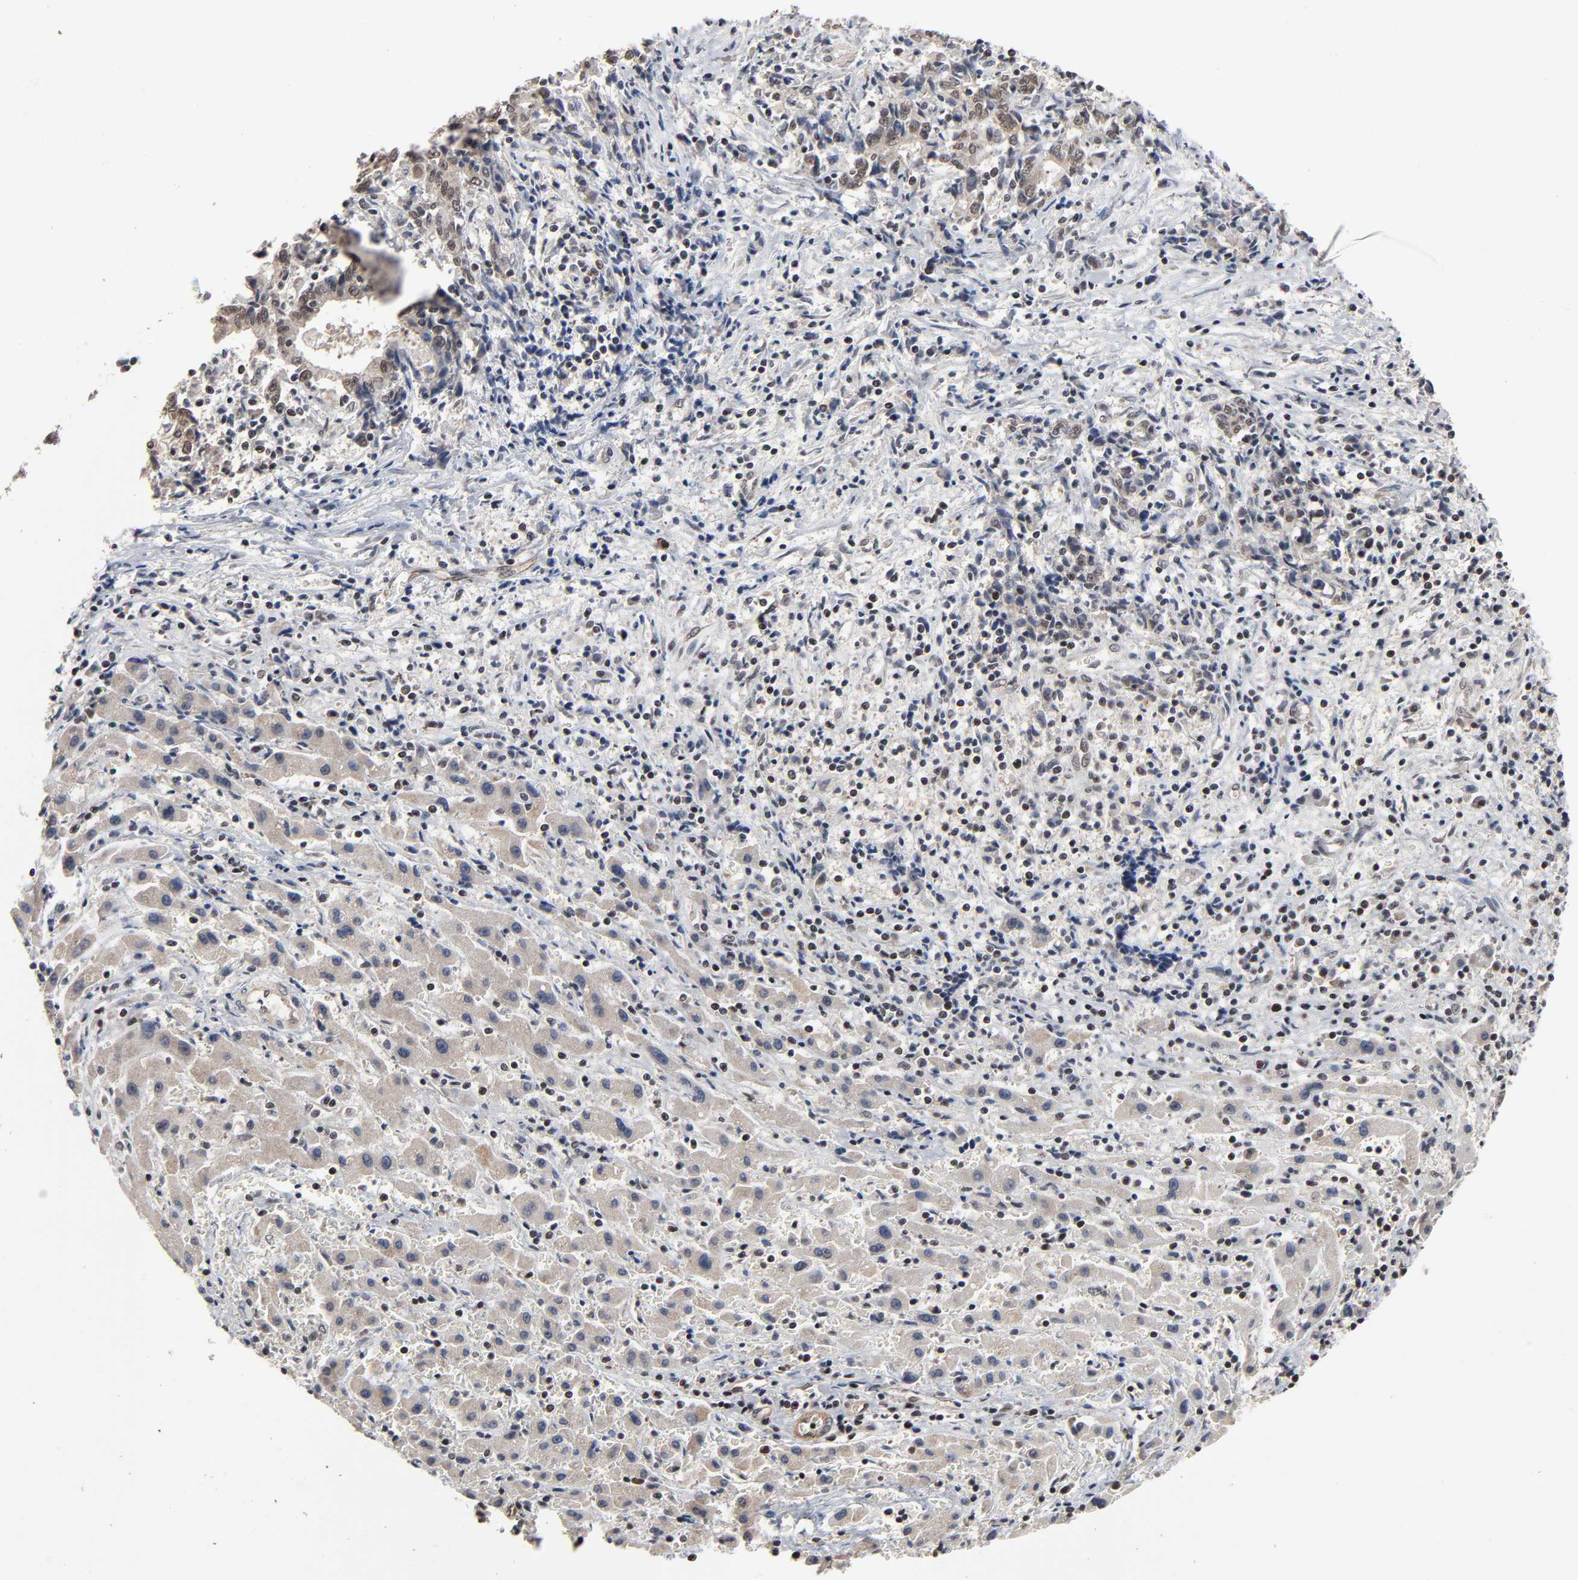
{"staining": {"intensity": "moderate", "quantity": ">75%", "location": "cytoplasmic/membranous"}, "tissue": "liver cancer", "cell_type": "Tumor cells", "image_type": "cancer", "snomed": [{"axis": "morphology", "description": "Cholangiocarcinoma"}, {"axis": "topography", "description": "Liver"}], "caption": "An immunohistochemistry (IHC) photomicrograph of tumor tissue is shown. Protein staining in brown labels moderate cytoplasmic/membranous positivity in cholangiocarcinoma (liver) within tumor cells.", "gene": "ZNF419", "patient": {"sex": "male", "age": 57}}